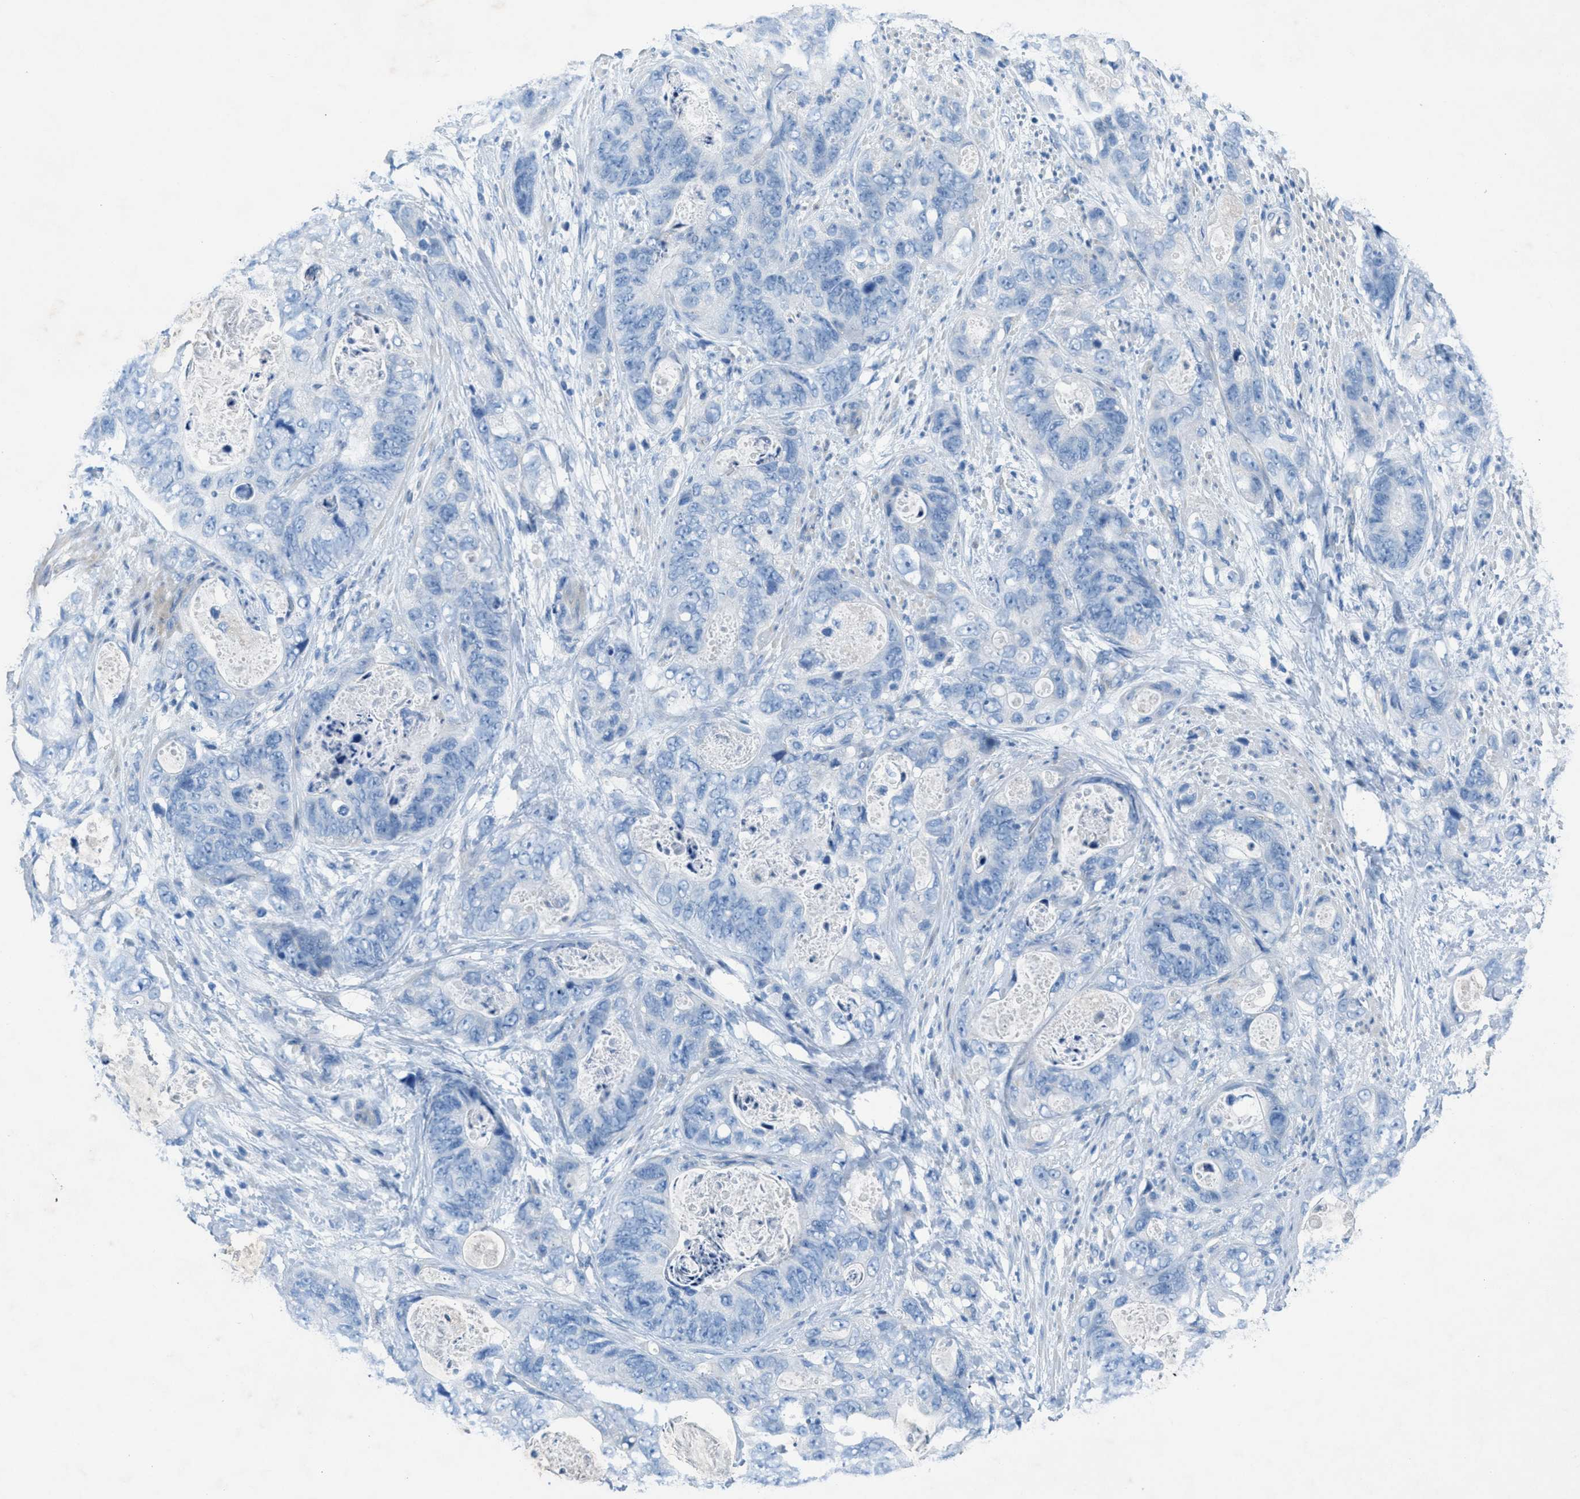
{"staining": {"intensity": "negative", "quantity": "none", "location": "none"}, "tissue": "stomach cancer", "cell_type": "Tumor cells", "image_type": "cancer", "snomed": [{"axis": "morphology", "description": "Adenocarcinoma, NOS"}, {"axis": "topography", "description": "Stomach"}], "caption": "Immunohistochemistry histopathology image of neoplastic tissue: adenocarcinoma (stomach) stained with DAB demonstrates no significant protein expression in tumor cells. (Immunohistochemistry, brightfield microscopy, high magnification).", "gene": "GALNT17", "patient": {"sex": "female", "age": 89}}